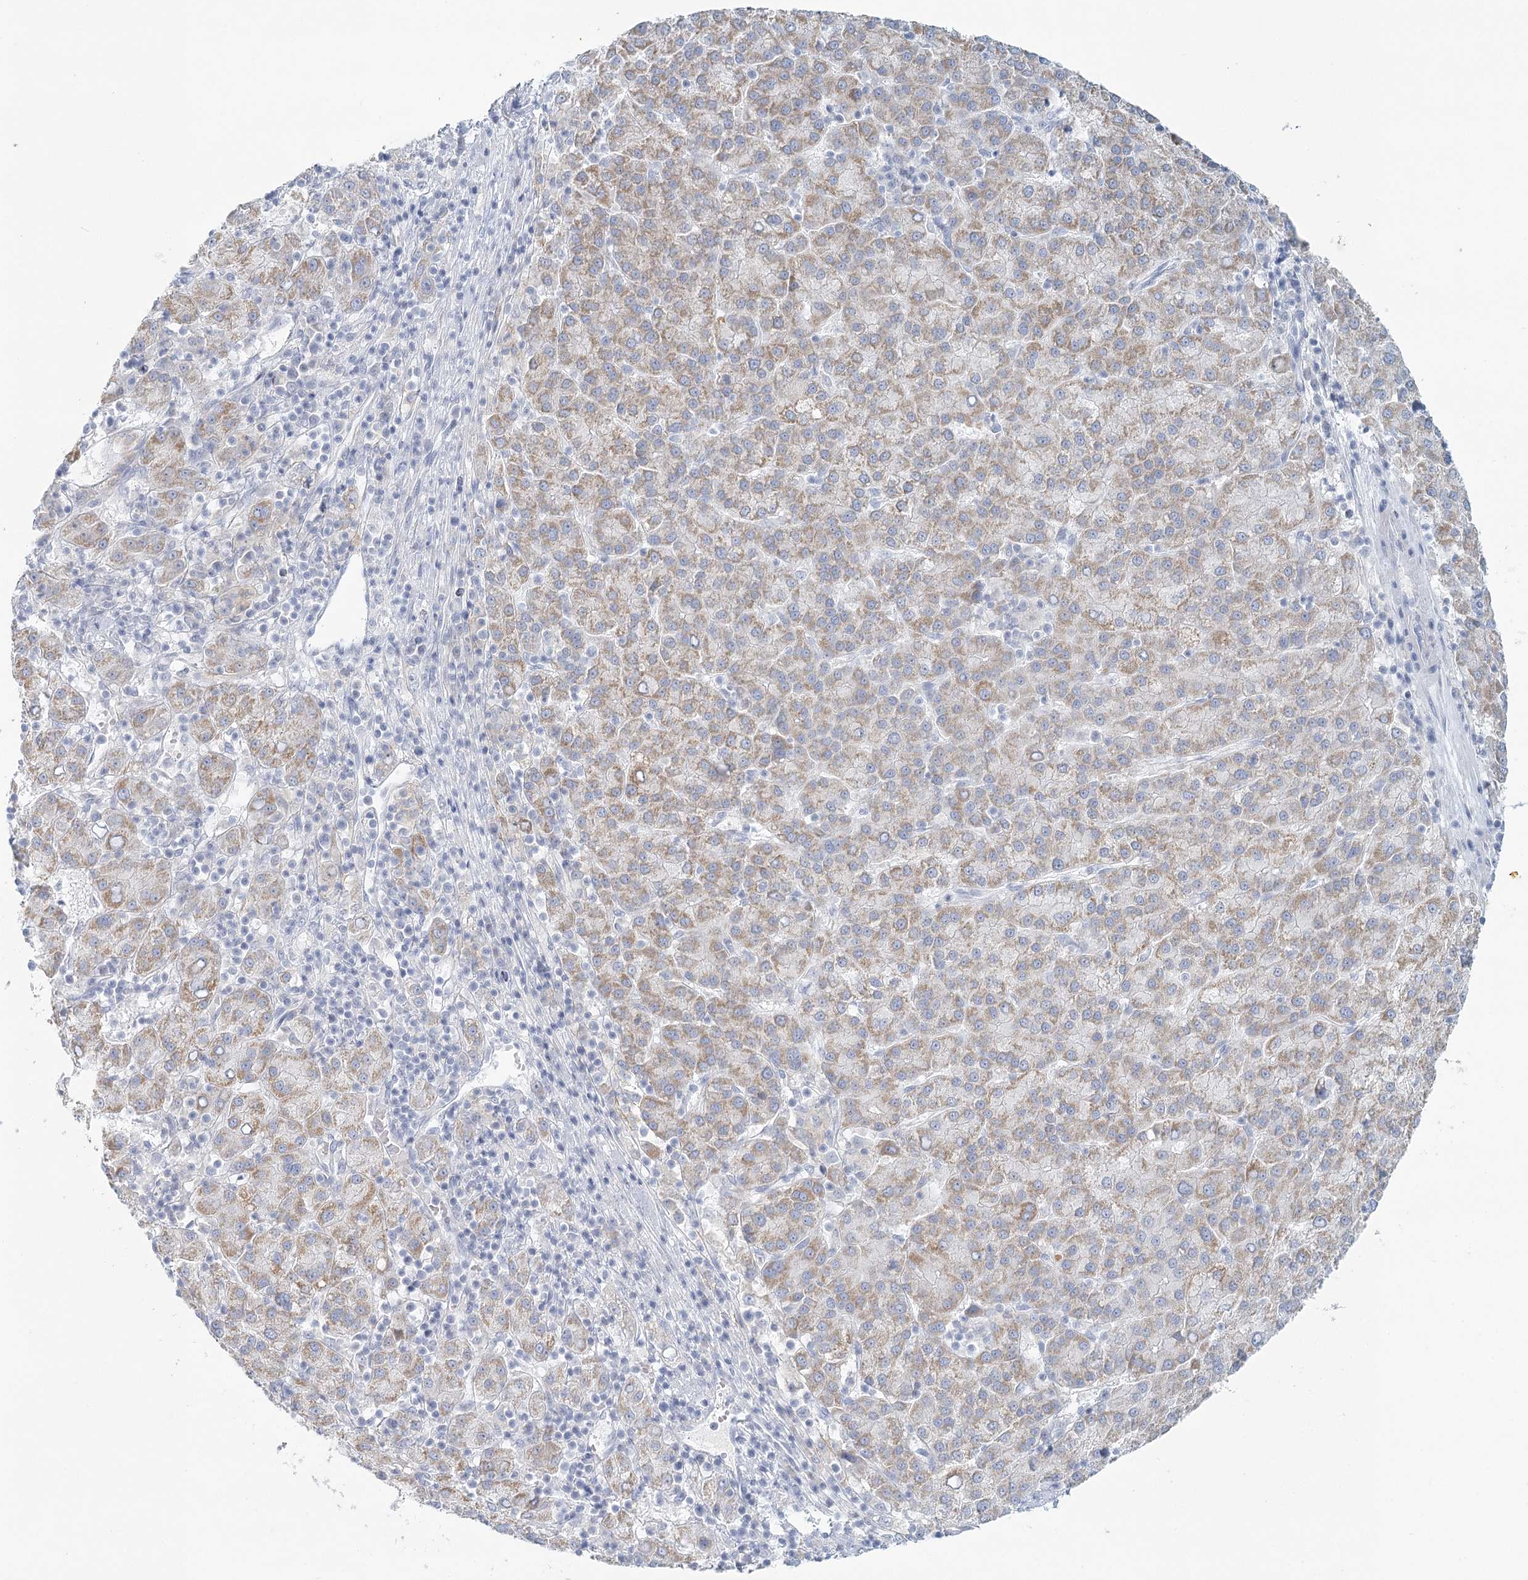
{"staining": {"intensity": "weak", "quantity": ">75%", "location": "cytoplasmic/membranous"}, "tissue": "liver cancer", "cell_type": "Tumor cells", "image_type": "cancer", "snomed": [{"axis": "morphology", "description": "Carcinoma, Hepatocellular, NOS"}, {"axis": "topography", "description": "Liver"}], "caption": "Liver cancer (hepatocellular carcinoma) stained with a brown dye demonstrates weak cytoplasmic/membranous positive positivity in about >75% of tumor cells.", "gene": "BPHL", "patient": {"sex": "female", "age": 58}}